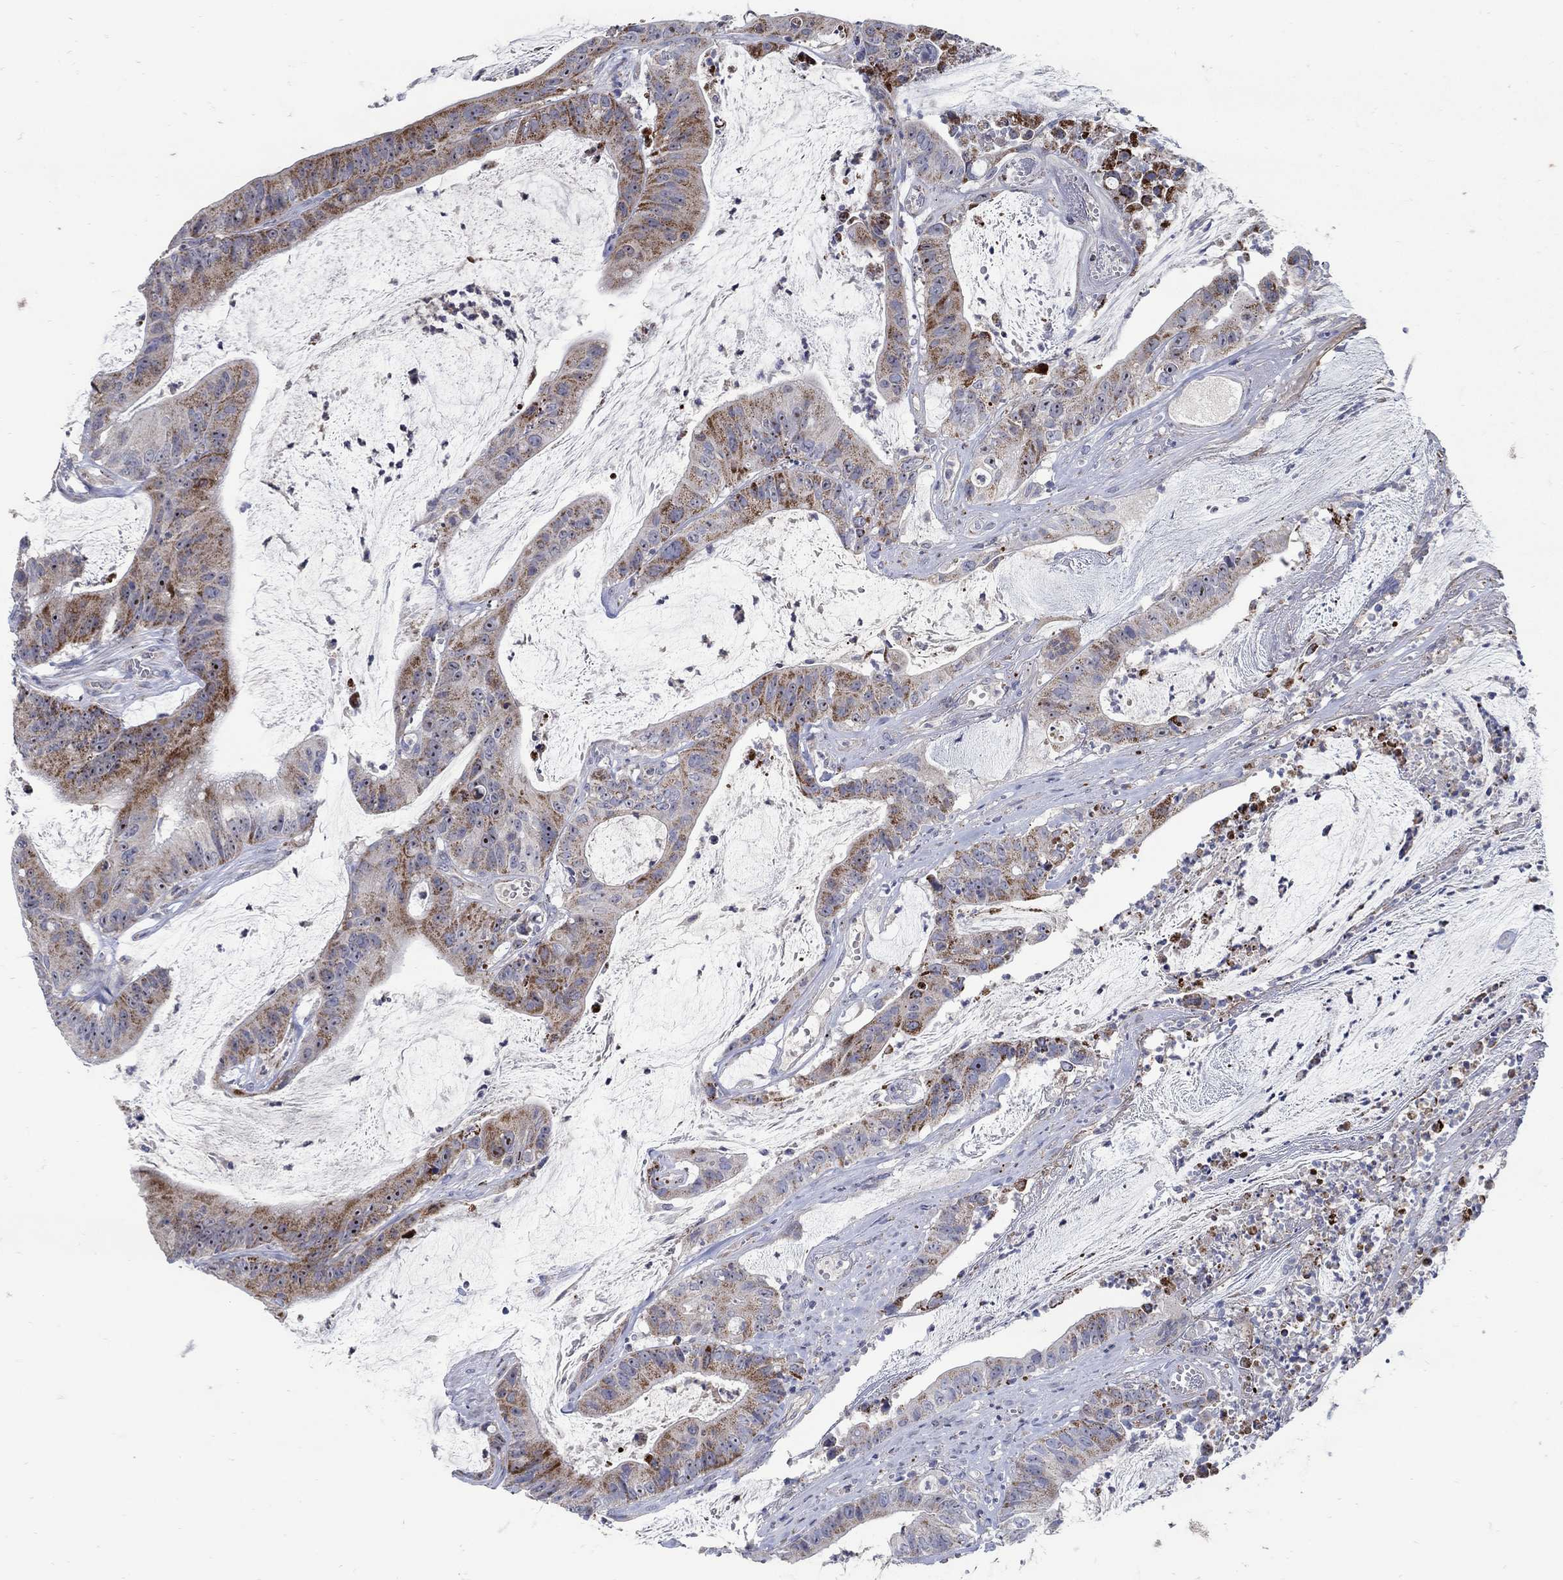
{"staining": {"intensity": "moderate", "quantity": "25%-75%", "location": "cytoplasmic/membranous"}, "tissue": "colorectal cancer", "cell_type": "Tumor cells", "image_type": "cancer", "snomed": [{"axis": "morphology", "description": "Adenocarcinoma, NOS"}, {"axis": "topography", "description": "Colon"}], "caption": "Brown immunohistochemical staining in human colorectal adenocarcinoma exhibits moderate cytoplasmic/membranous expression in about 25%-75% of tumor cells. The staining was performed using DAB (3,3'-diaminobenzidine), with brown indicating positive protein expression. Nuclei are stained blue with hematoxylin.", "gene": "HMX2", "patient": {"sex": "female", "age": 69}}